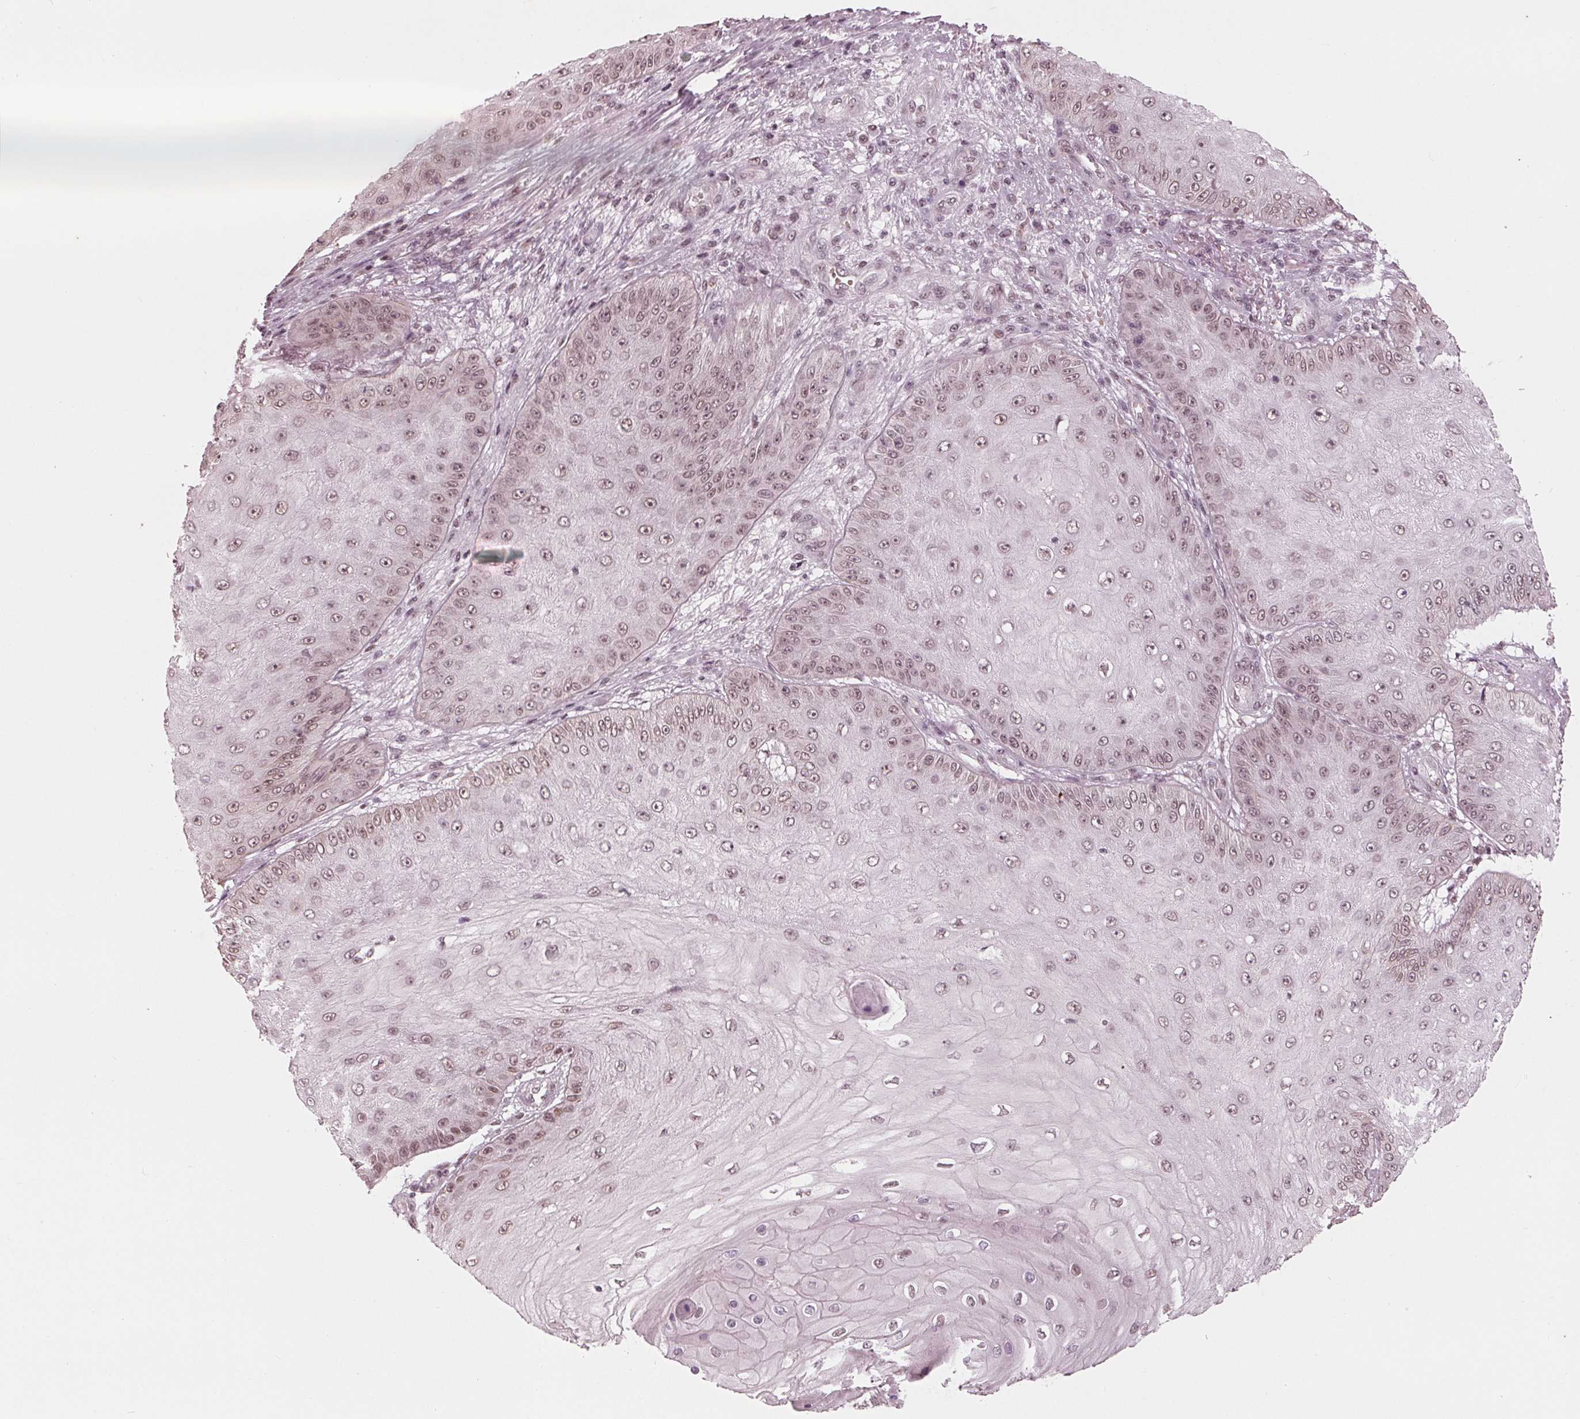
{"staining": {"intensity": "weak", "quantity": "25%-75%", "location": "nuclear"}, "tissue": "skin cancer", "cell_type": "Tumor cells", "image_type": "cancer", "snomed": [{"axis": "morphology", "description": "Squamous cell carcinoma, NOS"}, {"axis": "topography", "description": "Skin"}], "caption": "Immunohistochemistry (IHC) of skin cancer exhibits low levels of weak nuclear positivity in approximately 25%-75% of tumor cells.", "gene": "DNMT3L", "patient": {"sex": "male", "age": 70}}